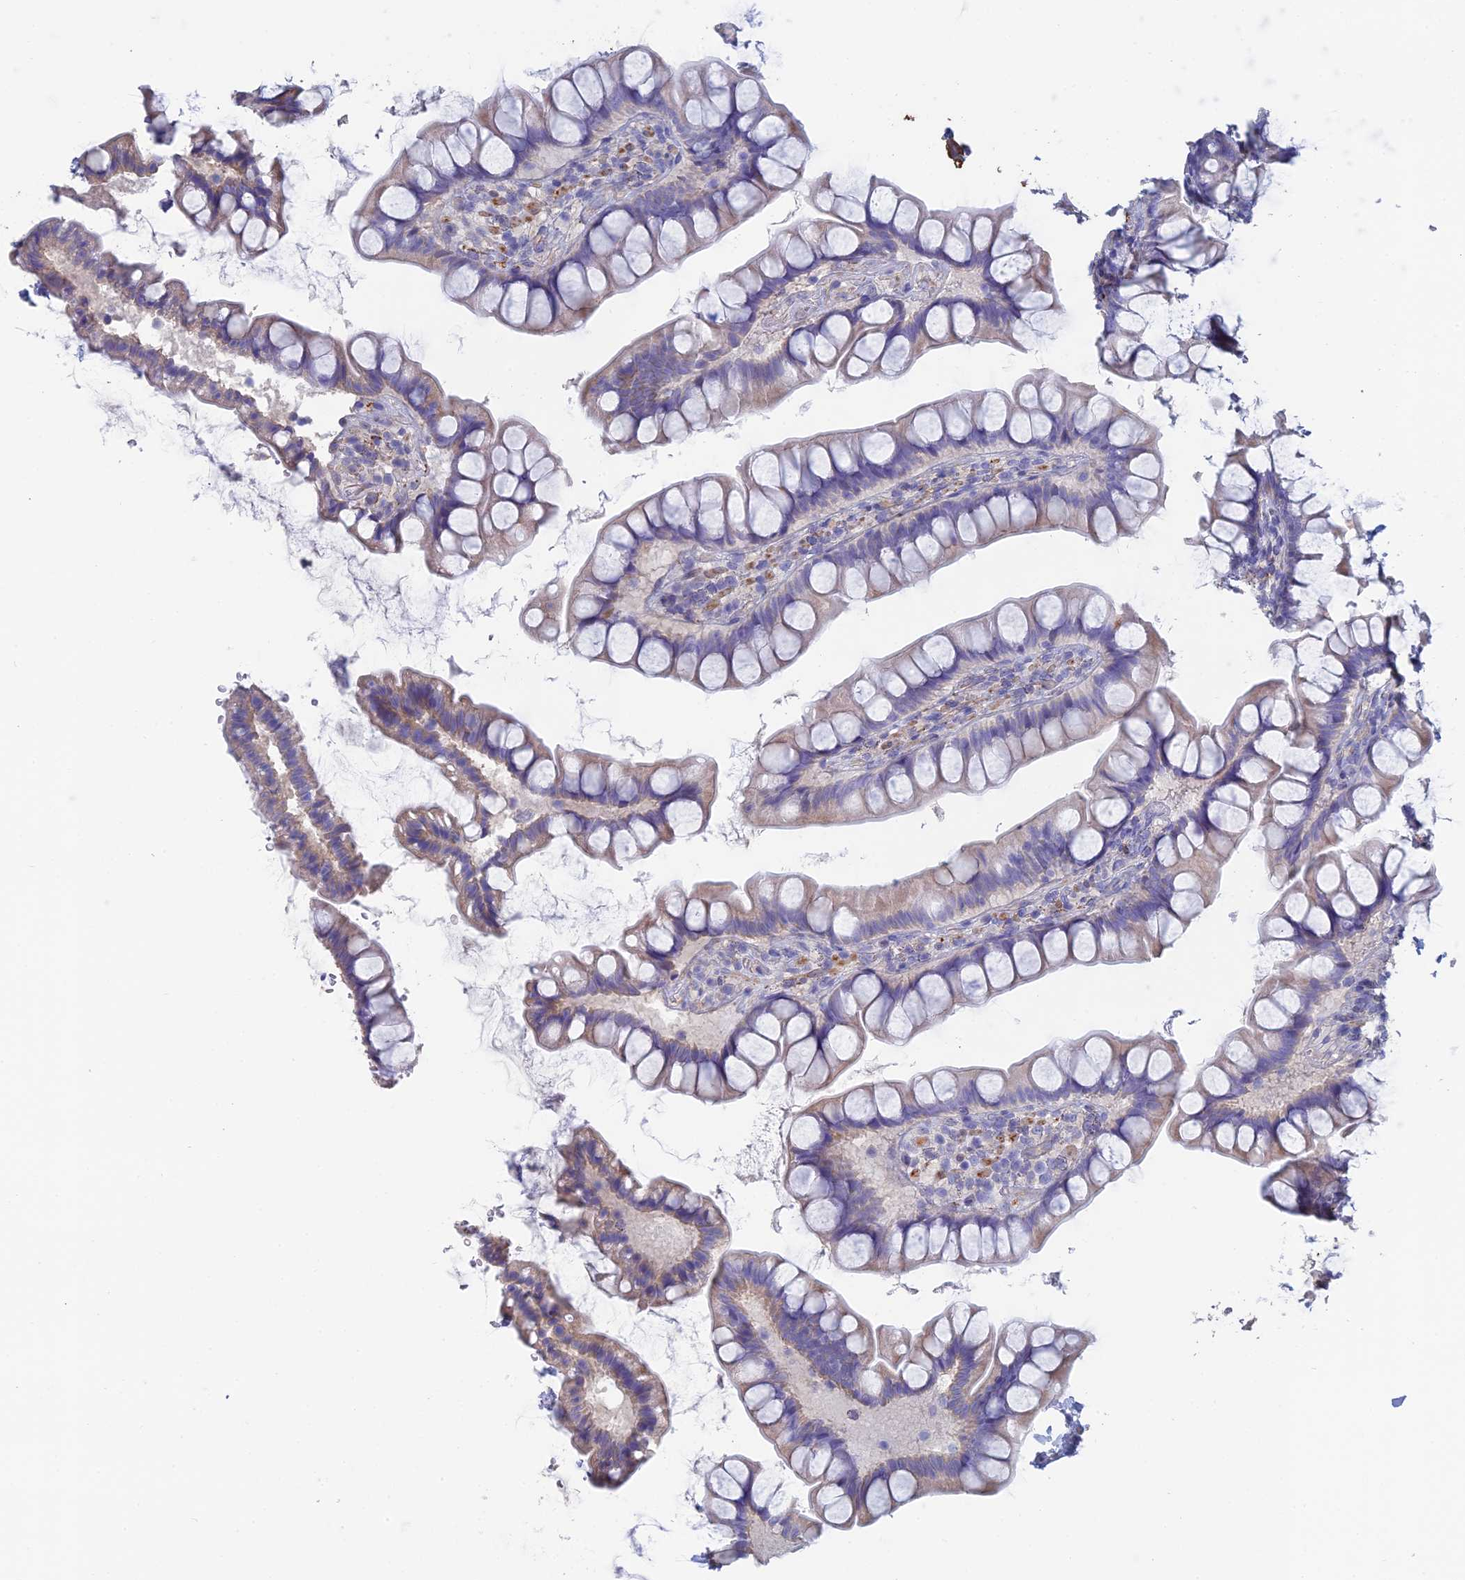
{"staining": {"intensity": "weak", "quantity": "25%-75%", "location": "cytoplasmic/membranous"}, "tissue": "small intestine", "cell_type": "Glandular cells", "image_type": "normal", "snomed": [{"axis": "morphology", "description": "Normal tissue, NOS"}, {"axis": "topography", "description": "Small intestine"}], "caption": "Glandular cells reveal low levels of weak cytoplasmic/membranous staining in approximately 25%-75% of cells in normal small intestine.", "gene": "PCDHA5", "patient": {"sex": "male", "age": 70}}